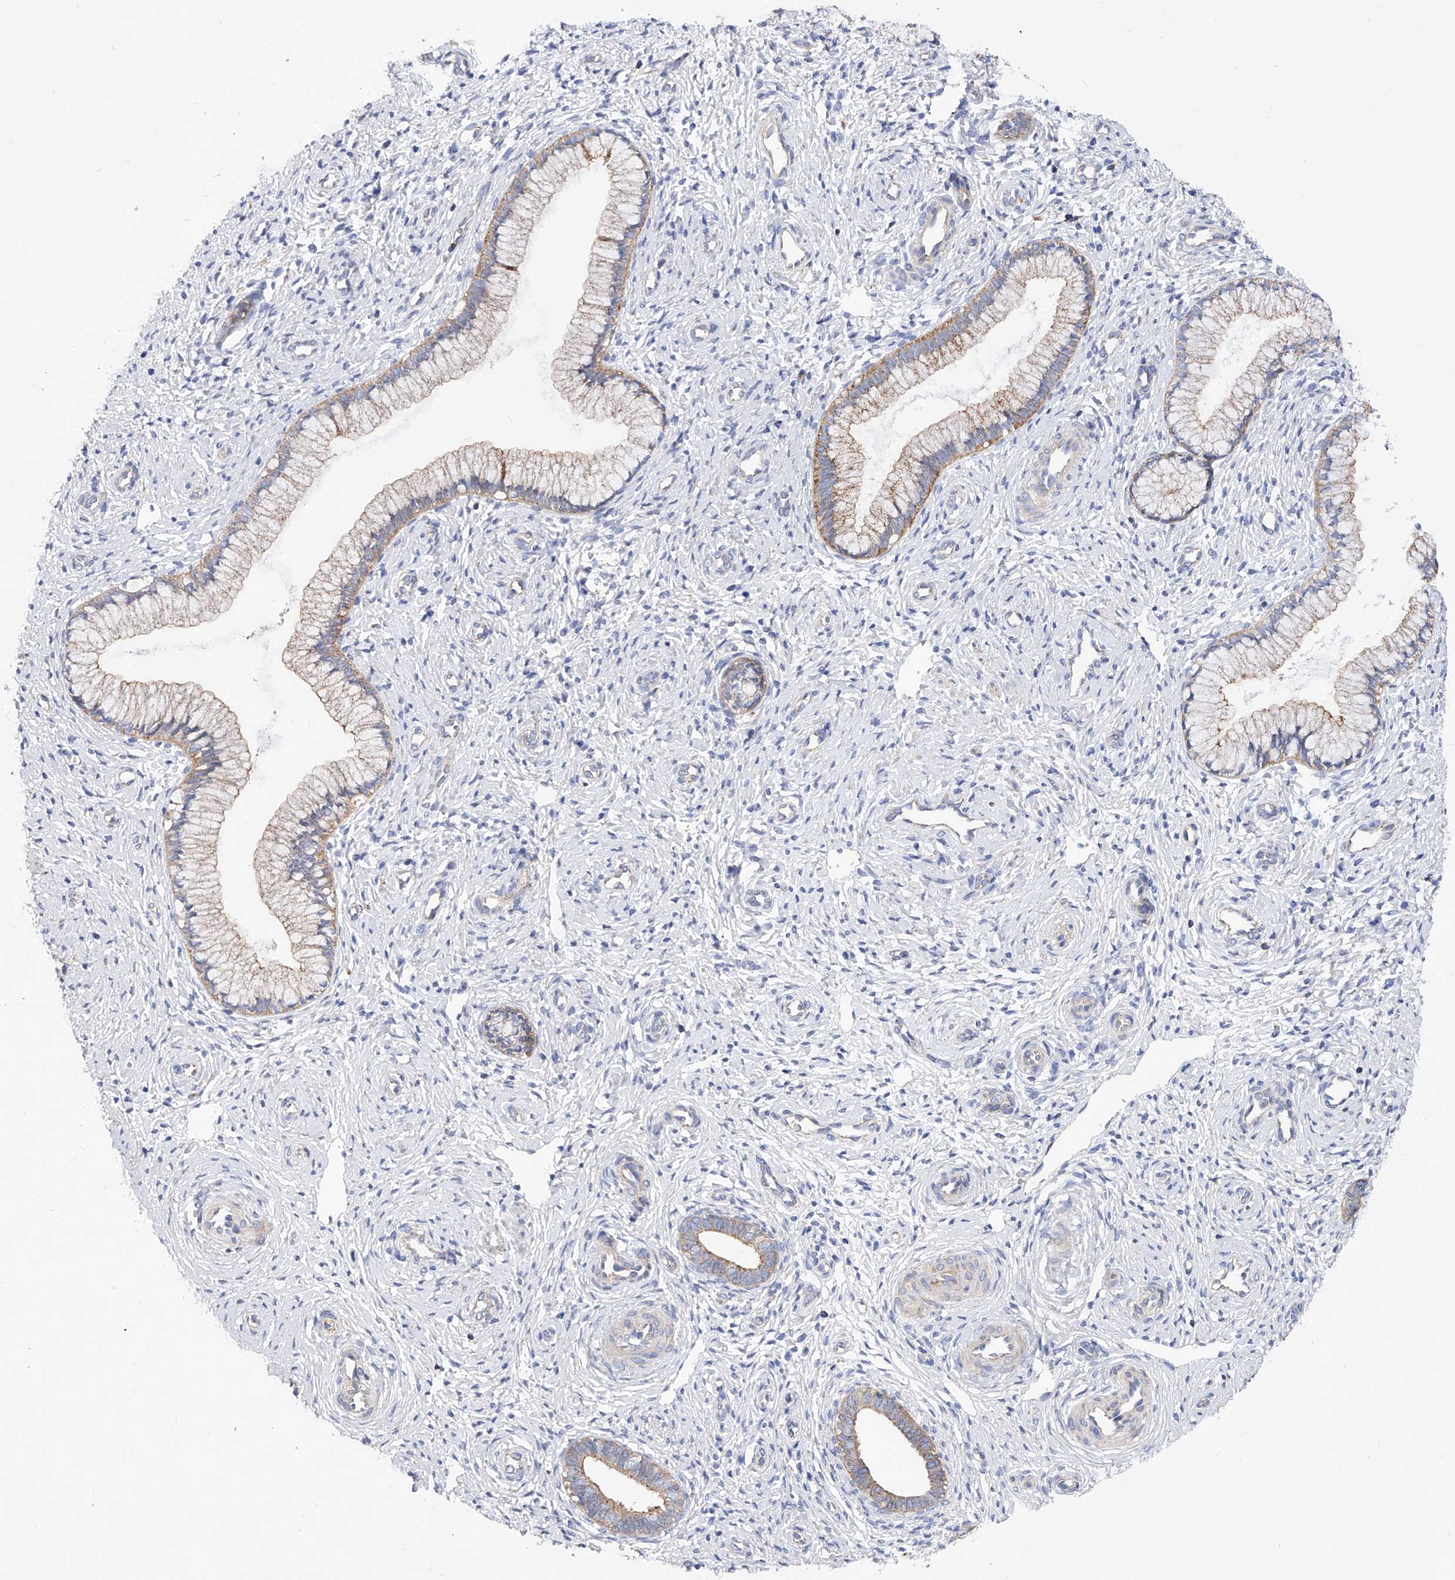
{"staining": {"intensity": "moderate", "quantity": "25%-75%", "location": "cytoplasmic/membranous"}, "tissue": "cervix", "cell_type": "Glandular cells", "image_type": "normal", "snomed": [{"axis": "morphology", "description": "Normal tissue, NOS"}, {"axis": "topography", "description": "Cervix"}], "caption": "Human cervix stained with a brown dye shows moderate cytoplasmic/membranous positive staining in approximately 25%-75% of glandular cells.", "gene": "MLYCD", "patient": {"sex": "female", "age": 27}}